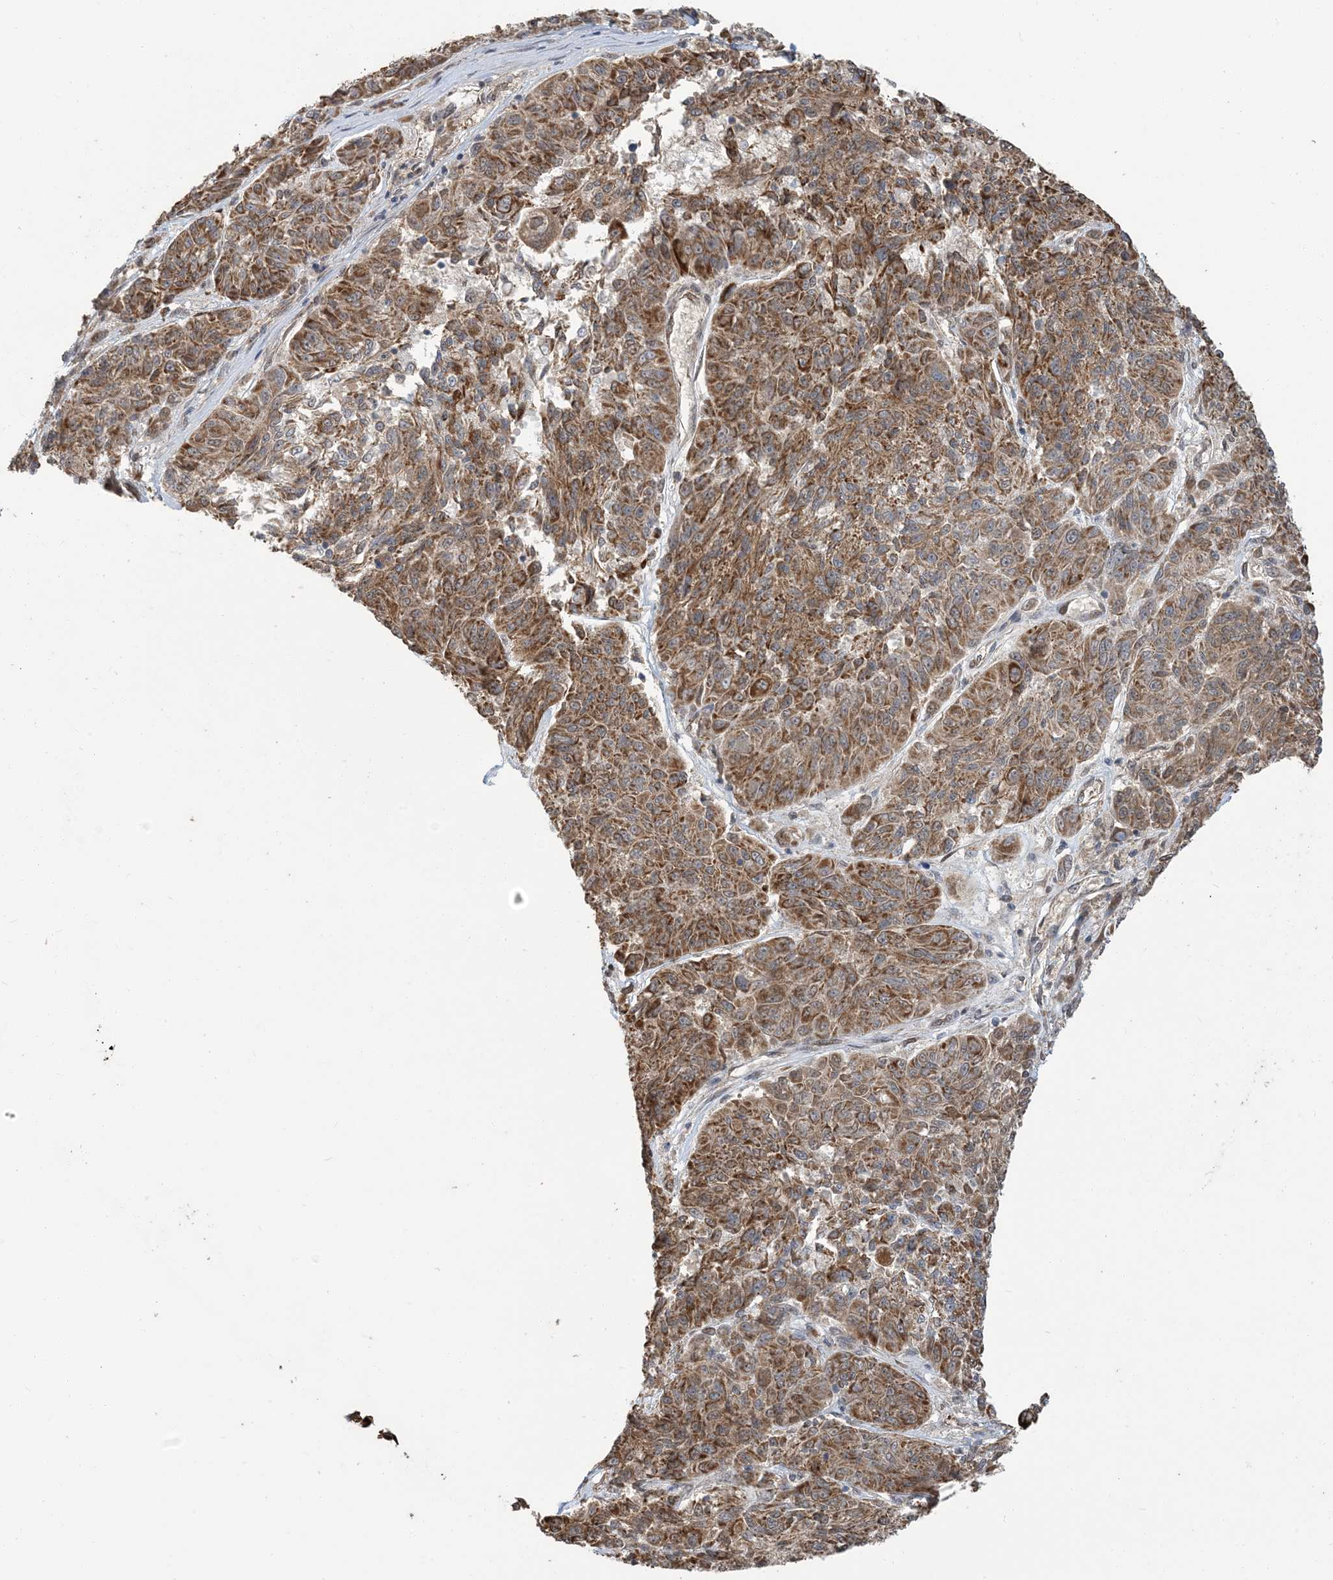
{"staining": {"intensity": "moderate", "quantity": ">75%", "location": "cytoplasmic/membranous"}, "tissue": "melanoma", "cell_type": "Tumor cells", "image_type": "cancer", "snomed": [{"axis": "morphology", "description": "Malignant melanoma, NOS"}, {"axis": "topography", "description": "Skin"}], "caption": "A photomicrograph showing moderate cytoplasmic/membranous positivity in approximately >75% of tumor cells in malignant melanoma, as visualized by brown immunohistochemical staining.", "gene": "ERI2", "patient": {"sex": "male", "age": 53}}